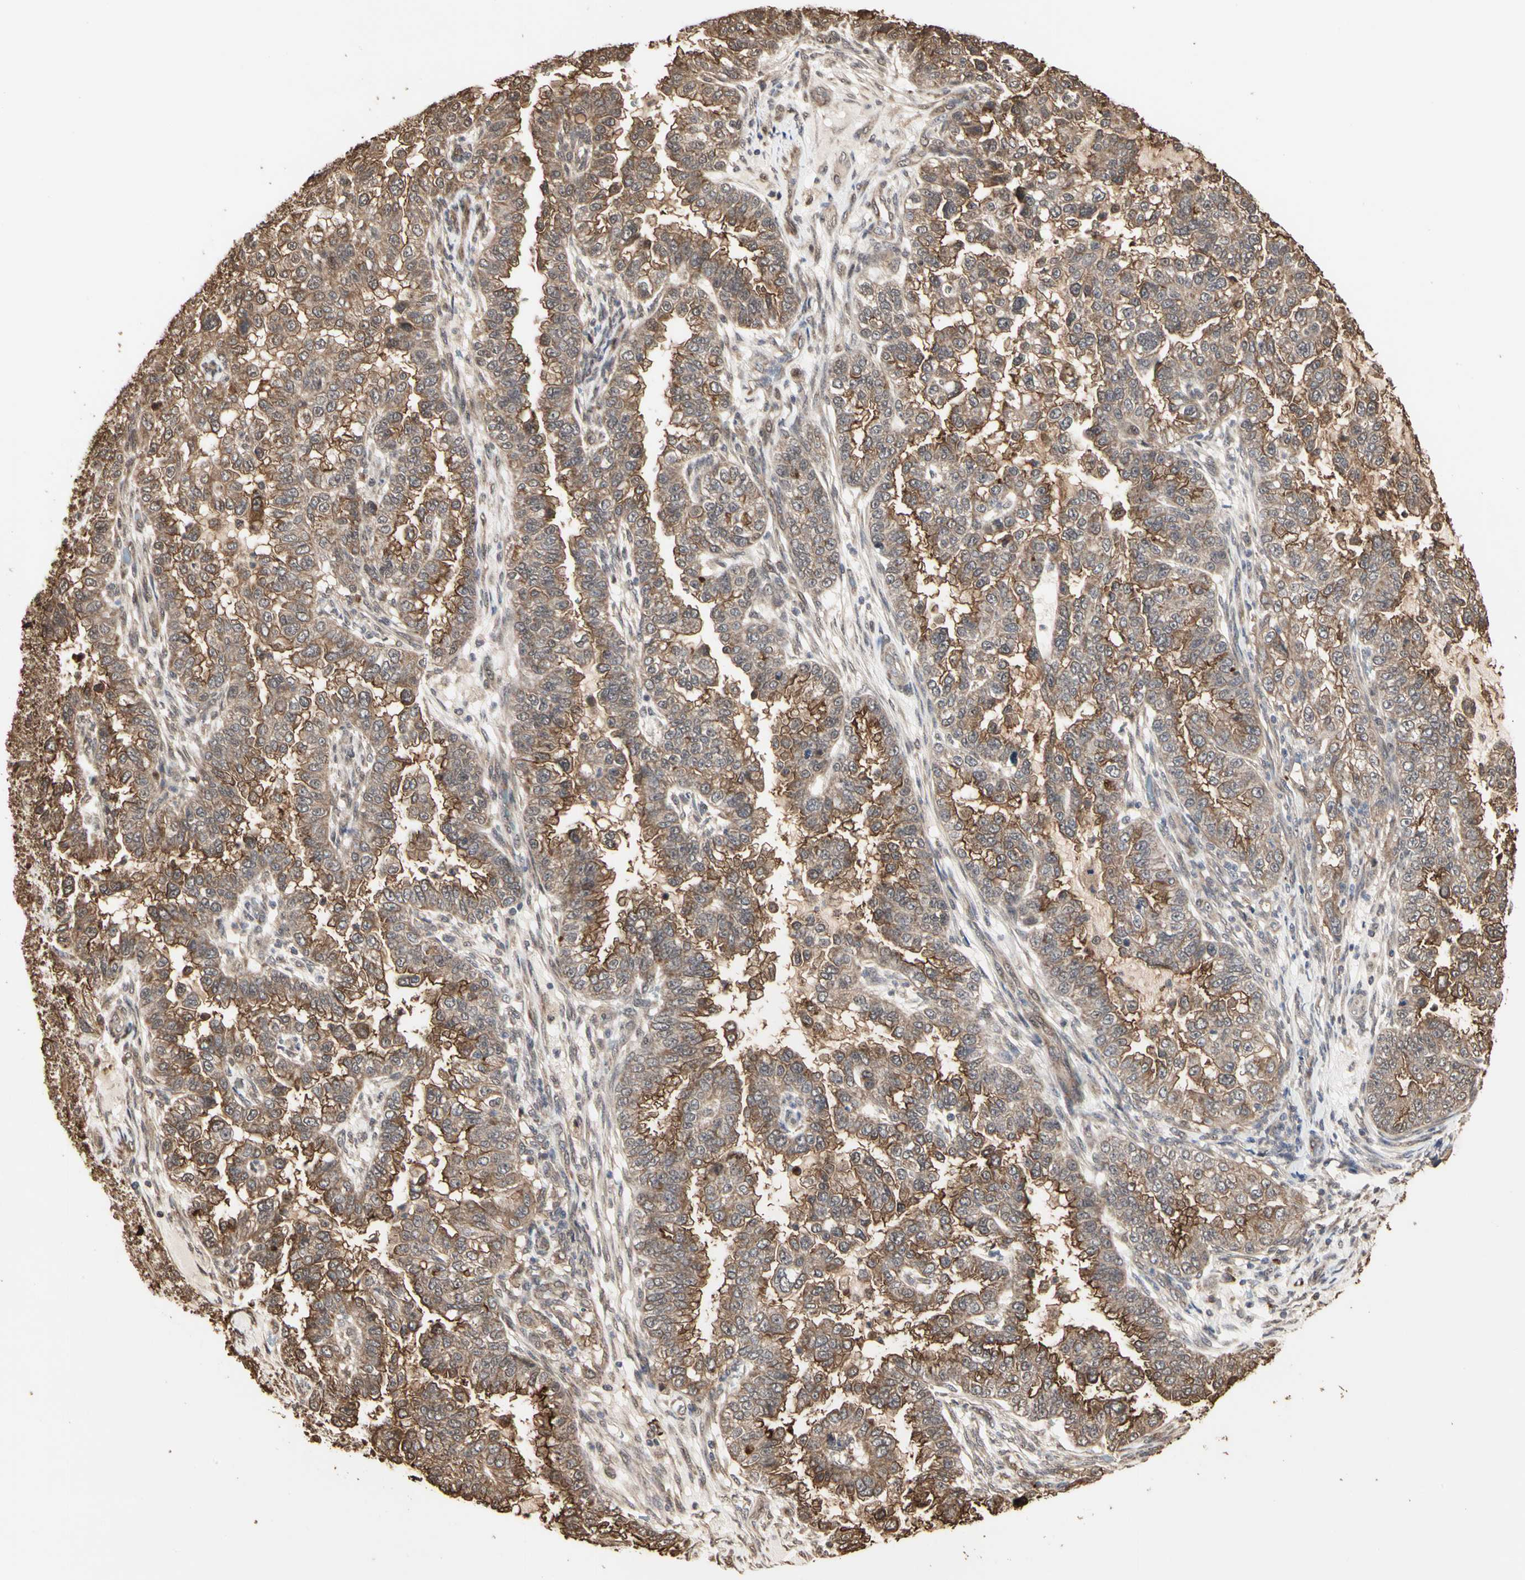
{"staining": {"intensity": "moderate", "quantity": ">75%", "location": "cytoplasmic/membranous"}, "tissue": "endometrial cancer", "cell_type": "Tumor cells", "image_type": "cancer", "snomed": [{"axis": "morphology", "description": "Adenocarcinoma, NOS"}, {"axis": "topography", "description": "Endometrium"}], "caption": "Tumor cells reveal medium levels of moderate cytoplasmic/membranous staining in about >75% of cells in human endometrial adenocarcinoma. The protein is stained brown, and the nuclei are stained in blue (DAB IHC with brightfield microscopy, high magnification).", "gene": "TAOK1", "patient": {"sex": "female", "age": 85}}